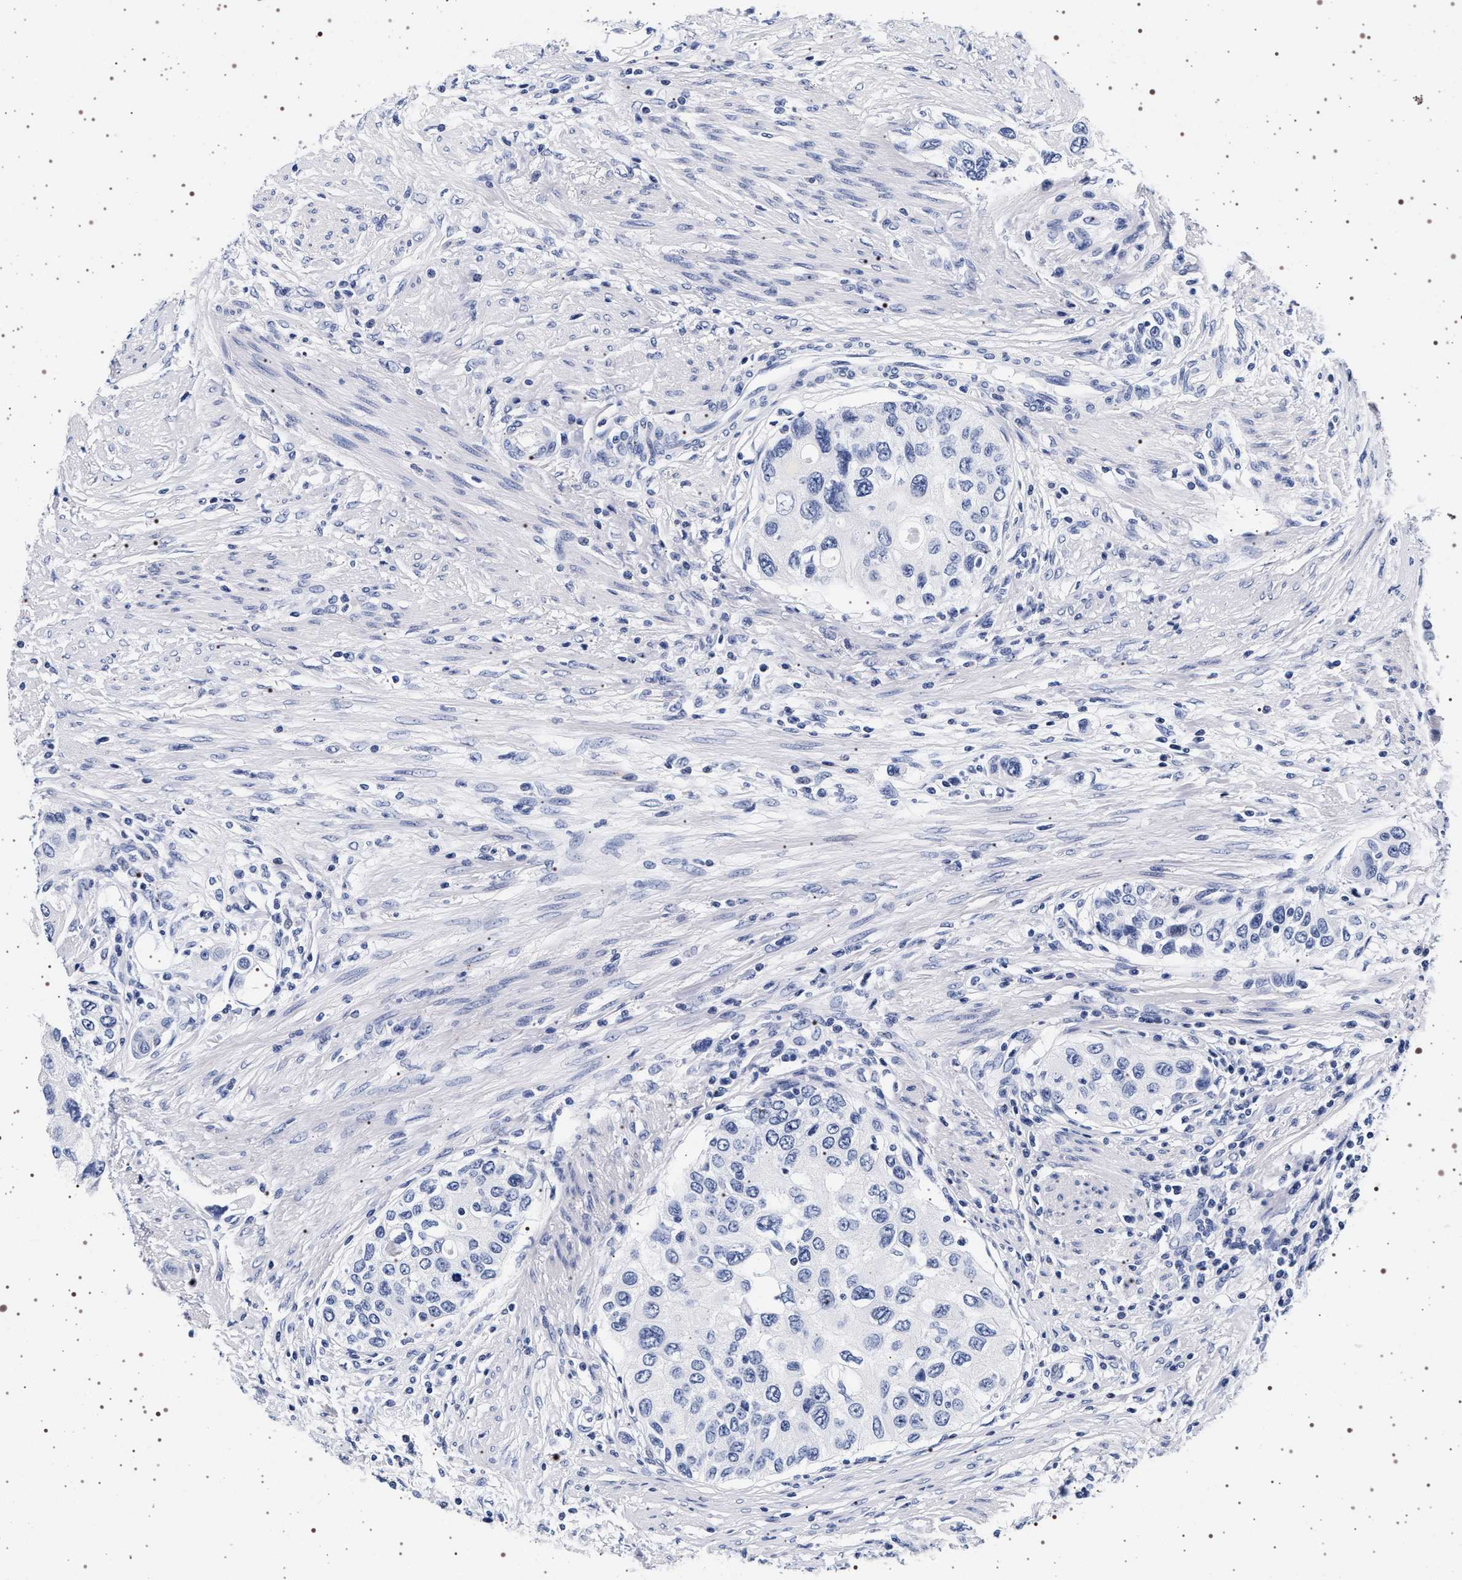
{"staining": {"intensity": "negative", "quantity": "none", "location": "none"}, "tissue": "urothelial cancer", "cell_type": "Tumor cells", "image_type": "cancer", "snomed": [{"axis": "morphology", "description": "Urothelial carcinoma, High grade"}, {"axis": "topography", "description": "Urinary bladder"}], "caption": "DAB immunohistochemical staining of human urothelial carcinoma (high-grade) displays no significant positivity in tumor cells.", "gene": "SYN1", "patient": {"sex": "female", "age": 56}}